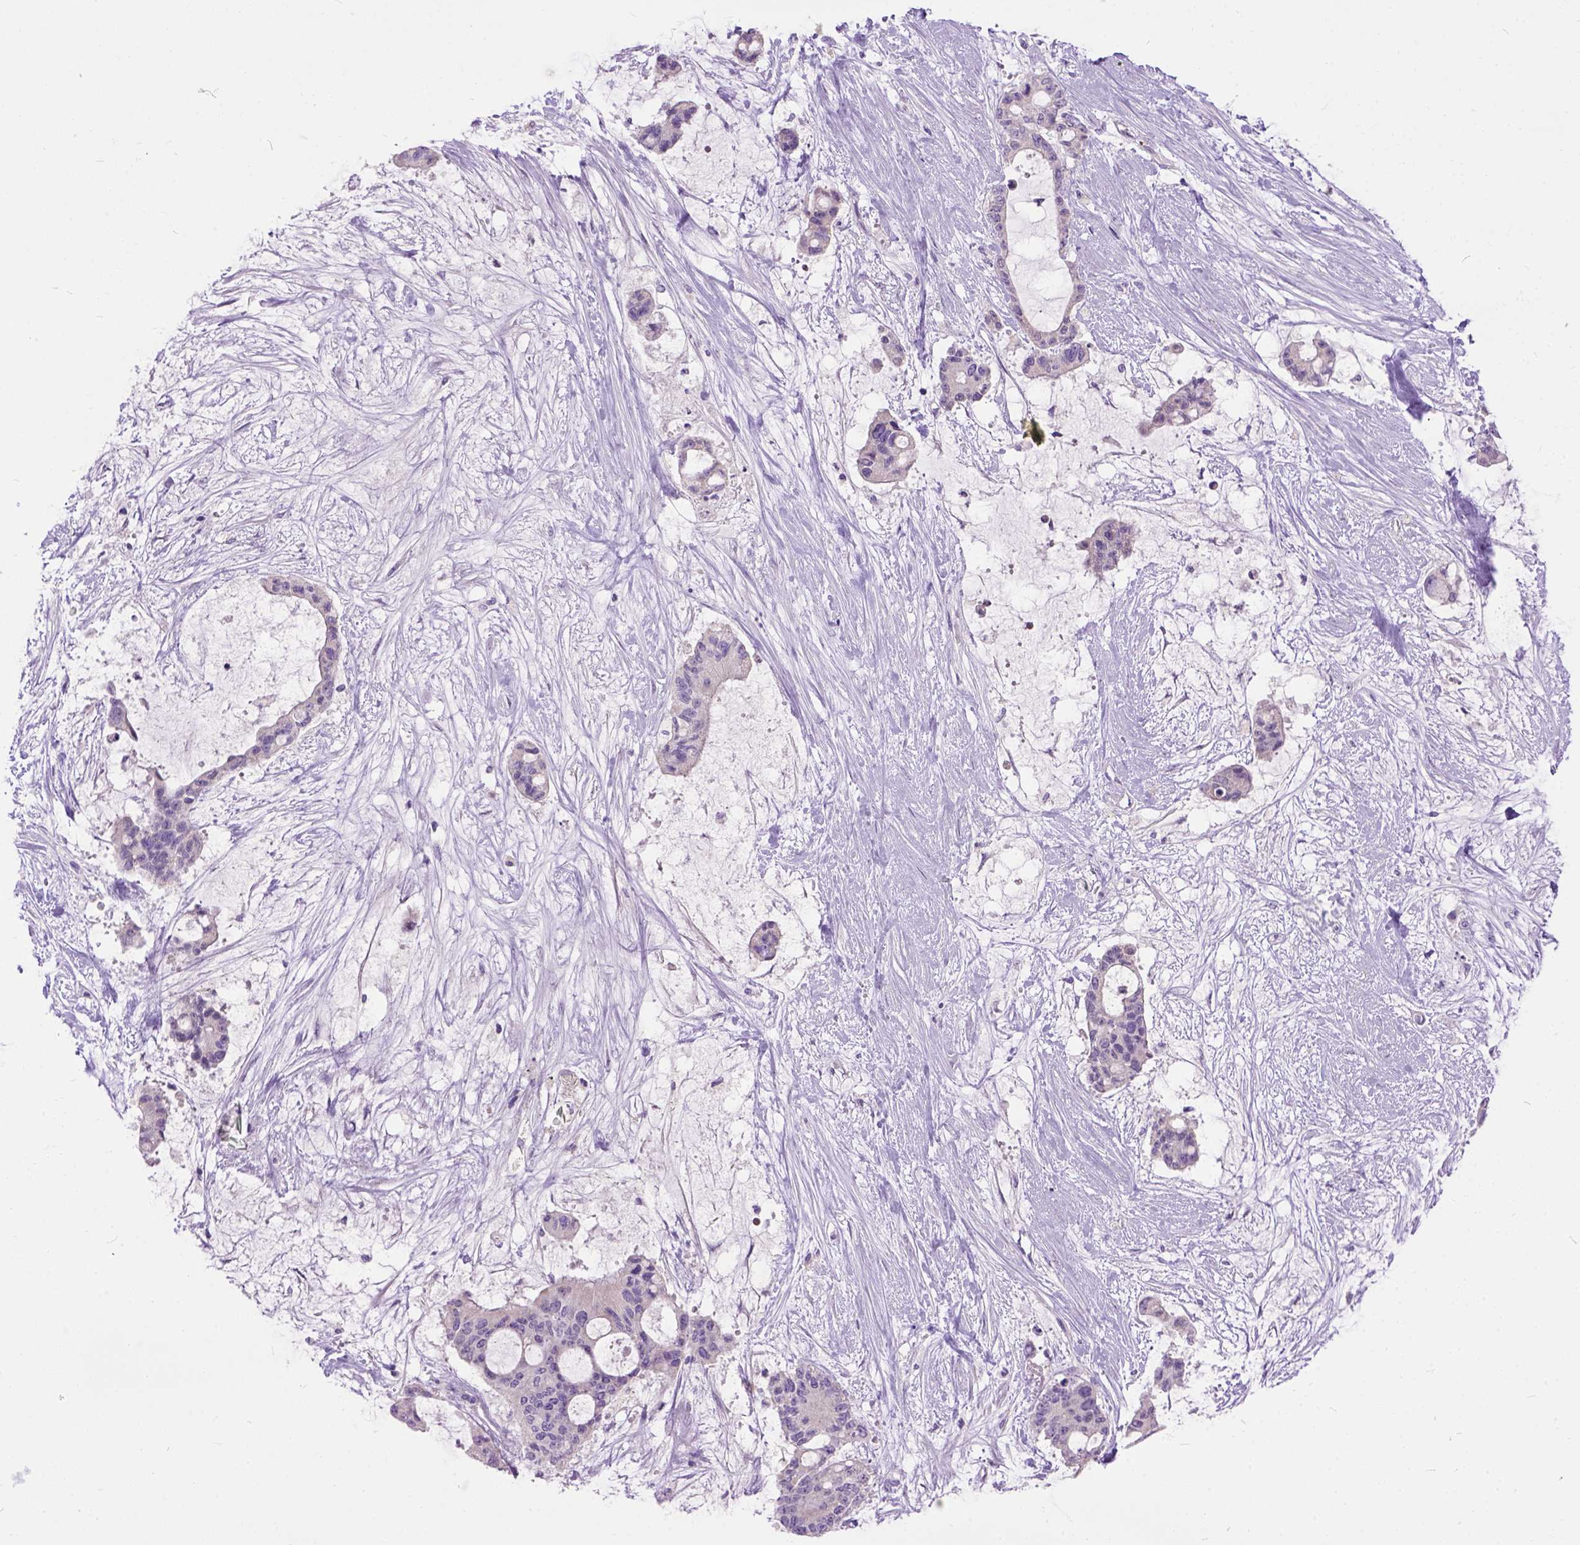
{"staining": {"intensity": "negative", "quantity": "none", "location": "none"}, "tissue": "liver cancer", "cell_type": "Tumor cells", "image_type": "cancer", "snomed": [{"axis": "morphology", "description": "Normal tissue, NOS"}, {"axis": "morphology", "description": "Cholangiocarcinoma"}, {"axis": "topography", "description": "Liver"}, {"axis": "topography", "description": "Peripheral nerve tissue"}], "caption": "Liver cholangiocarcinoma was stained to show a protein in brown. There is no significant staining in tumor cells.", "gene": "MAPT", "patient": {"sex": "female", "age": 73}}